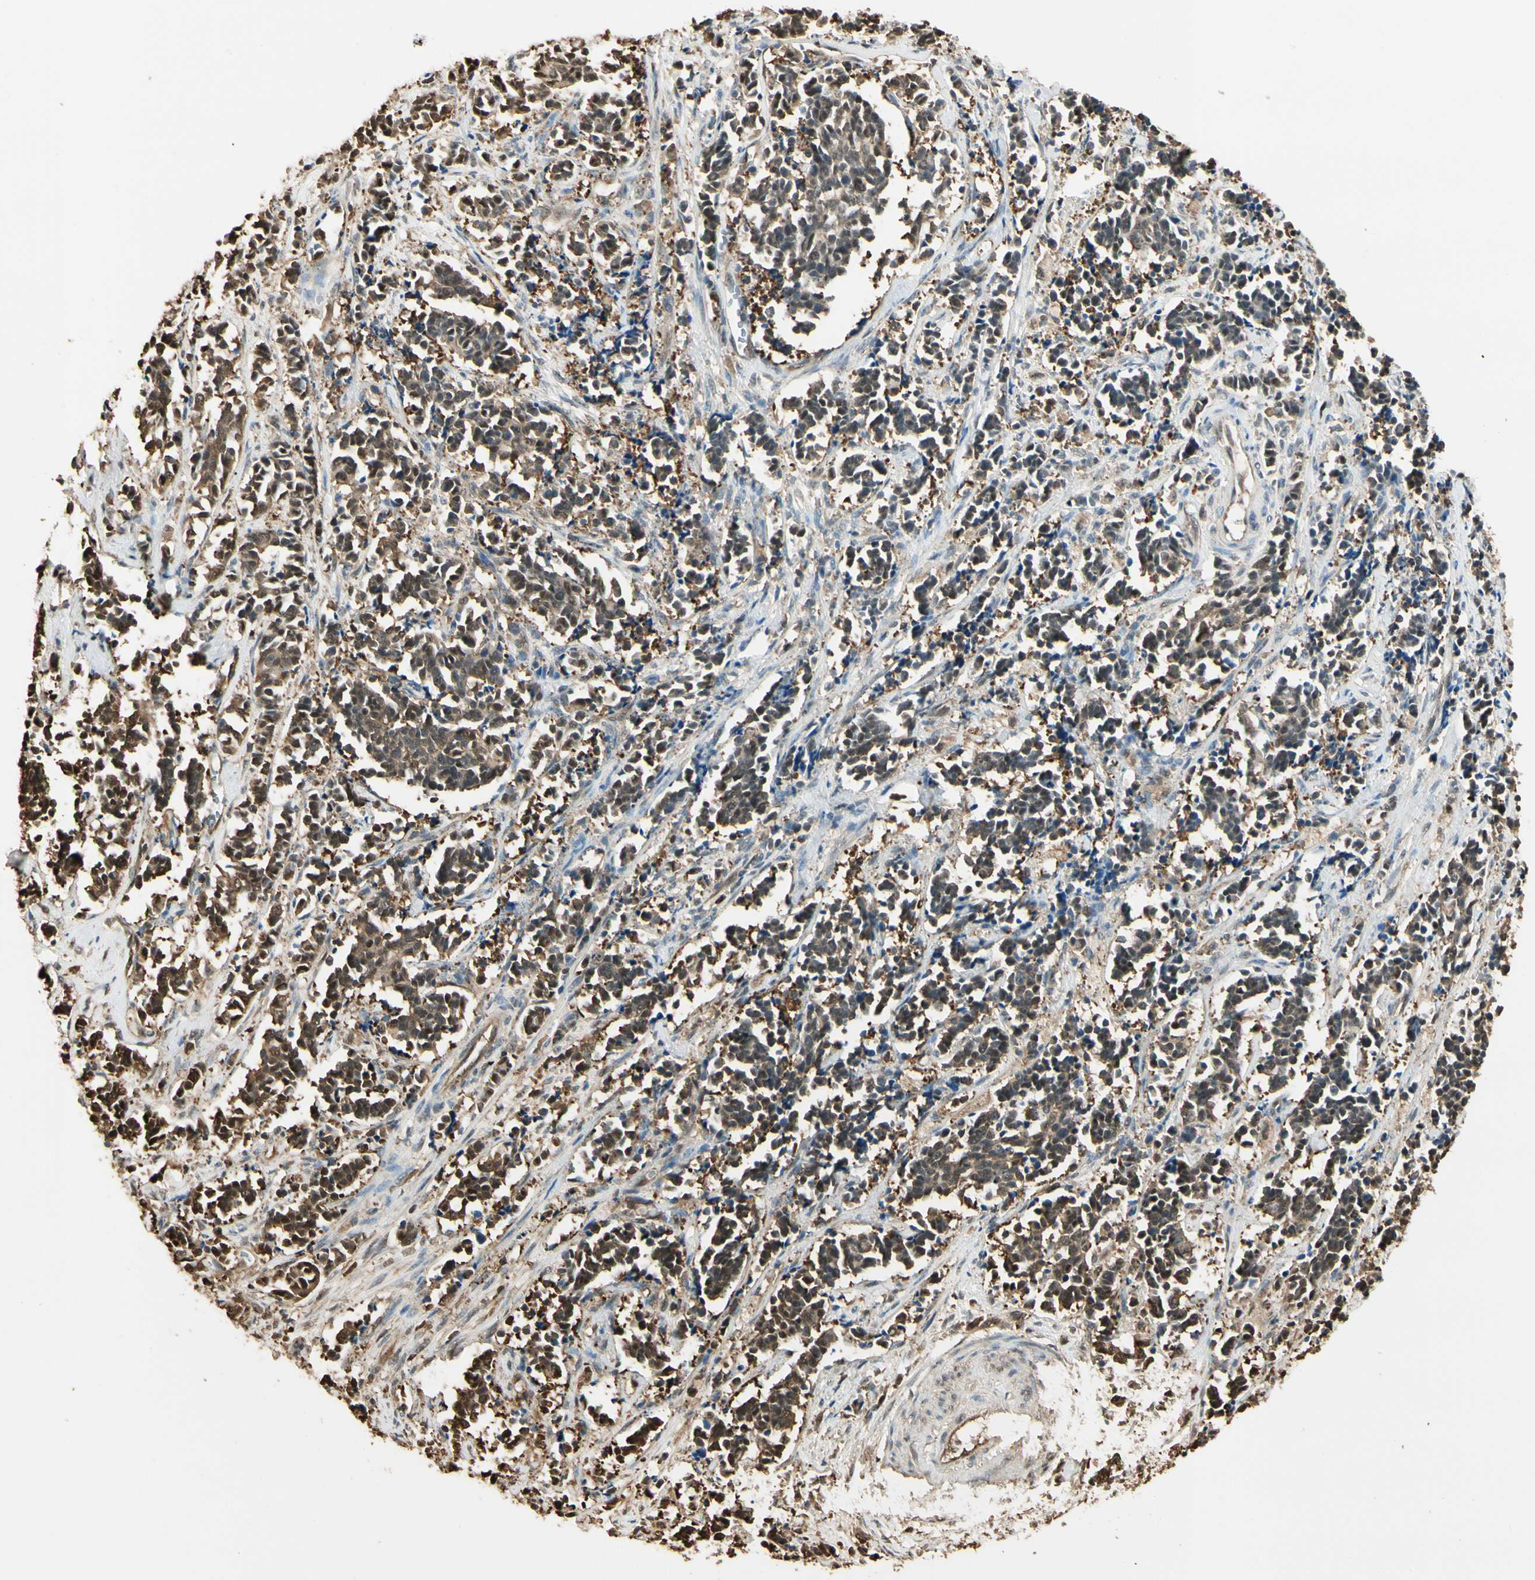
{"staining": {"intensity": "moderate", "quantity": ">75%", "location": "cytoplasmic/membranous,nuclear"}, "tissue": "cervical cancer", "cell_type": "Tumor cells", "image_type": "cancer", "snomed": [{"axis": "morphology", "description": "Squamous cell carcinoma, NOS"}, {"axis": "topography", "description": "Cervix"}], "caption": "Cervical squamous cell carcinoma stained for a protein (brown) shows moderate cytoplasmic/membranous and nuclear positive expression in about >75% of tumor cells.", "gene": "YWHAE", "patient": {"sex": "female", "age": 35}}